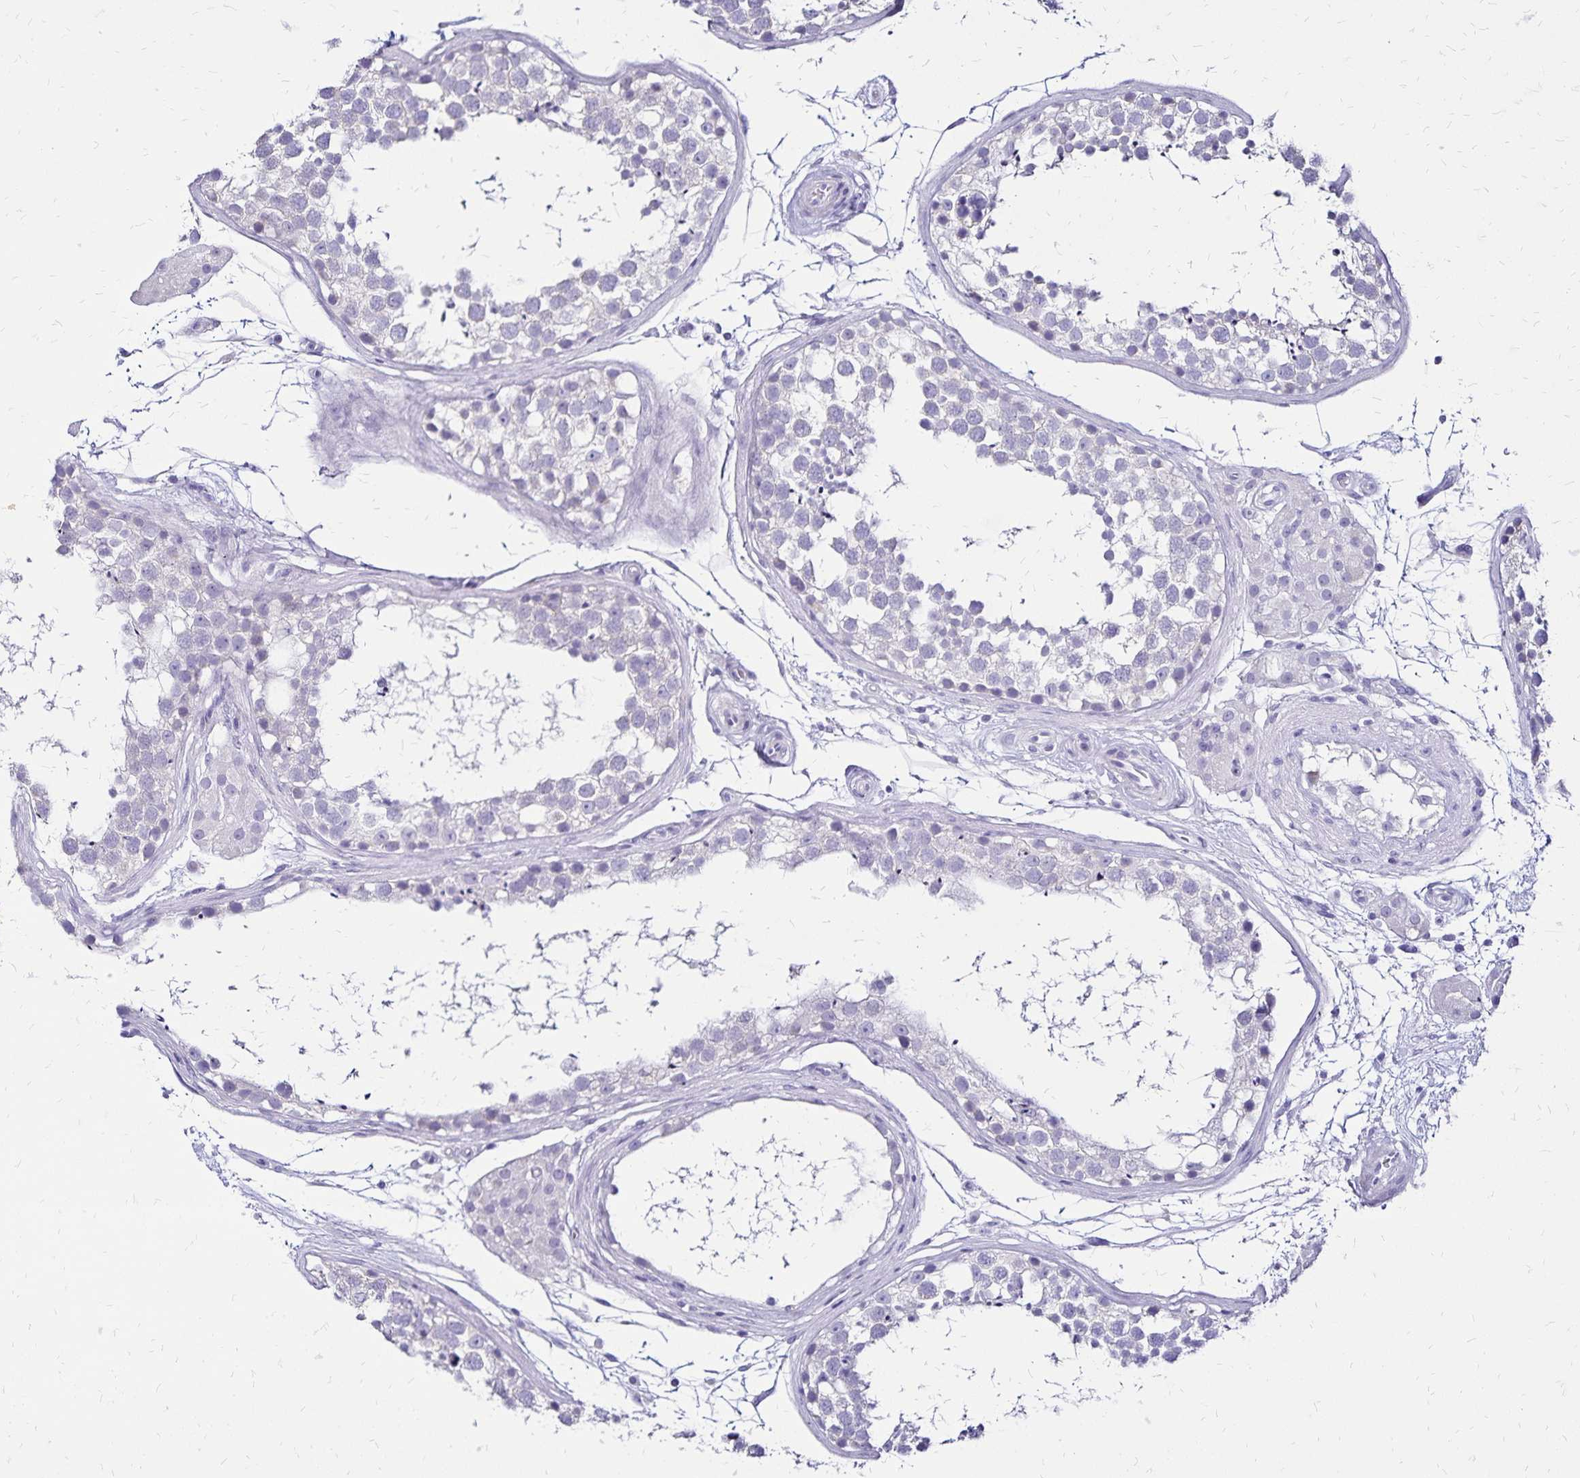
{"staining": {"intensity": "negative", "quantity": "none", "location": "none"}, "tissue": "testis", "cell_type": "Cells in seminiferous ducts", "image_type": "normal", "snomed": [{"axis": "morphology", "description": "Normal tissue, NOS"}, {"axis": "morphology", "description": "Seminoma, NOS"}, {"axis": "topography", "description": "Testis"}], "caption": "High power microscopy histopathology image of an immunohistochemistry (IHC) photomicrograph of unremarkable testis, revealing no significant expression in cells in seminiferous ducts.", "gene": "LIN28B", "patient": {"sex": "male", "age": 65}}